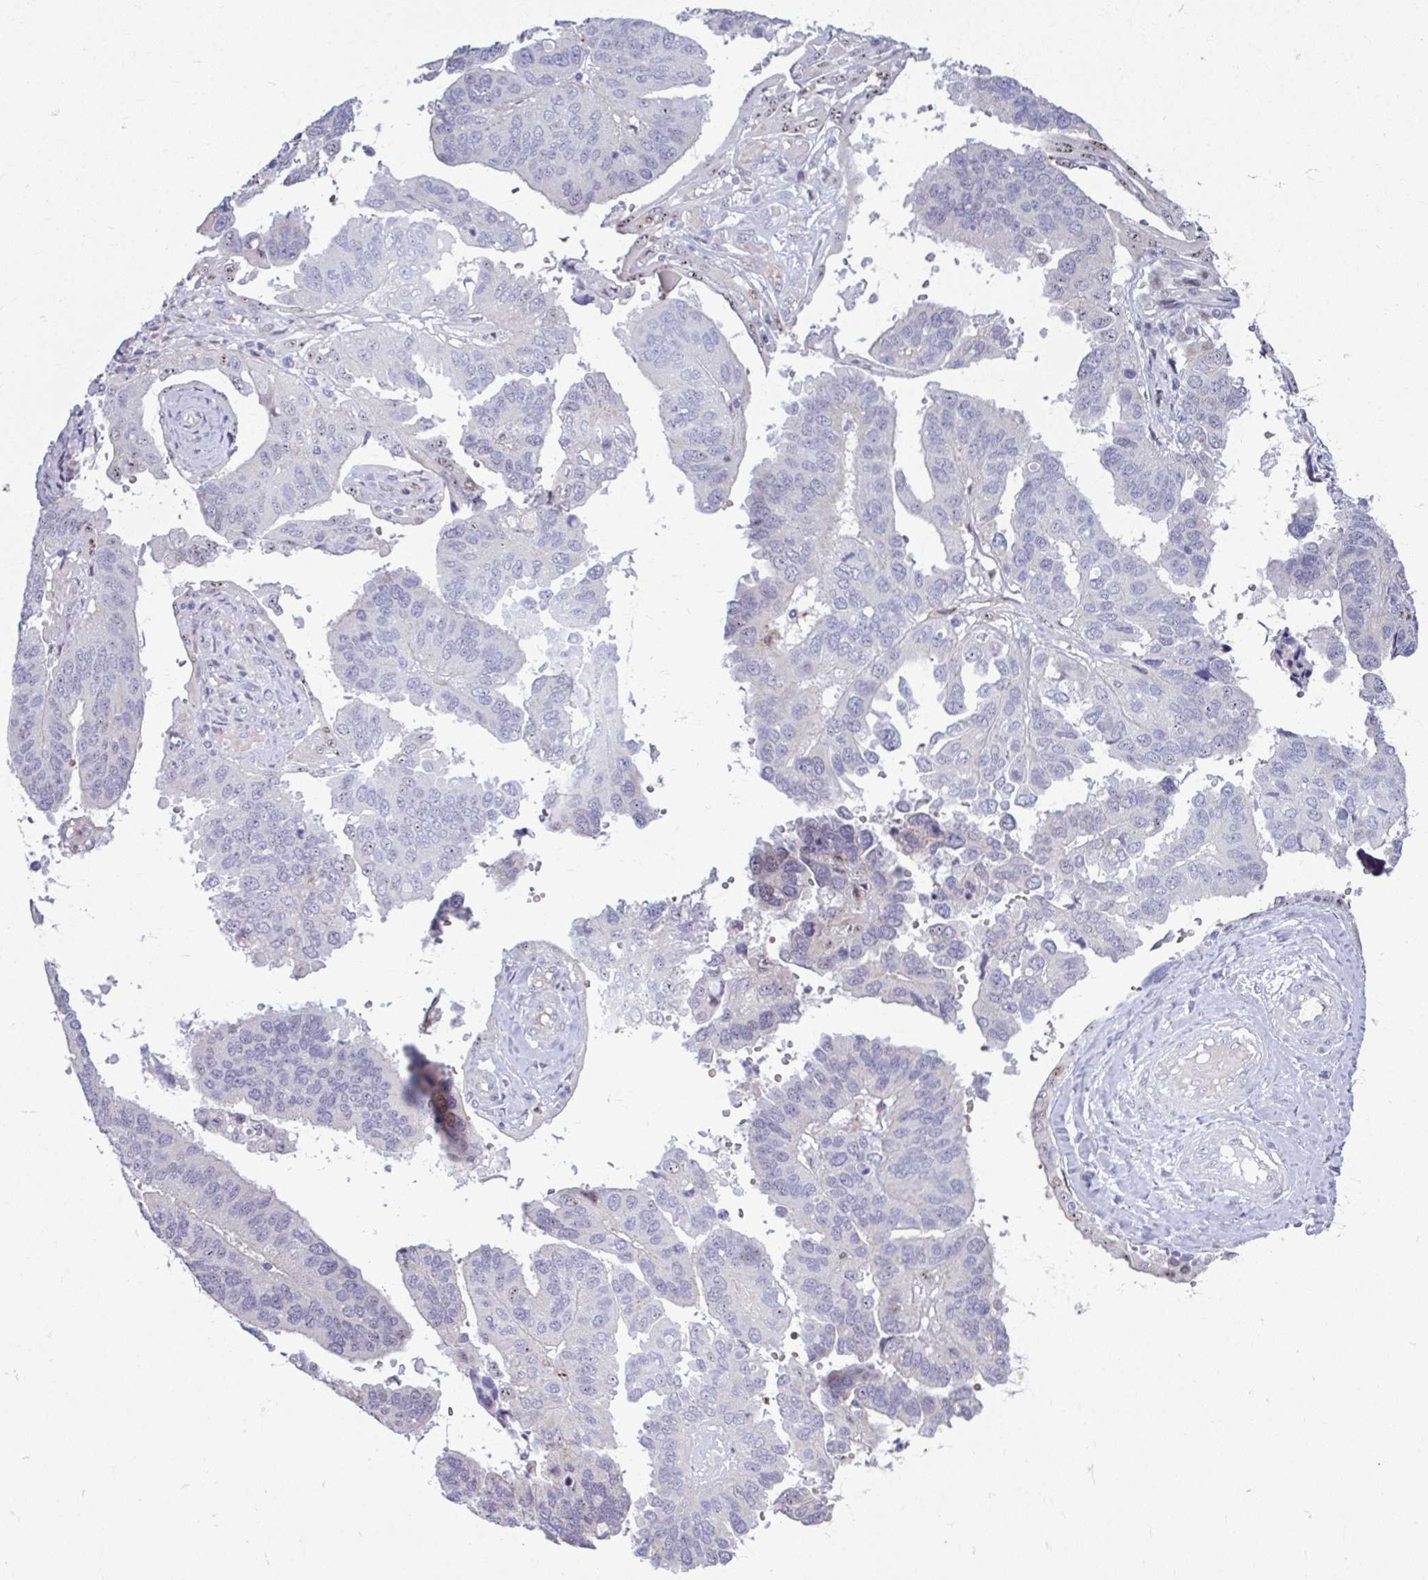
{"staining": {"intensity": "negative", "quantity": "none", "location": "none"}, "tissue": "ovarian cancer", "cell_type": "Tumor cells", "image_type": "cancer", "snomed": [{"axis": "morphology", "description": "Cystadenocarcinoma, serous, NOS"}, {"axis": "topography", "description": "Ovary"}], "caption": "DAB immunohistochemical staining of human ovarian cancer (serous cystadenocarcinoma) displays no significant positivity in tumor cells.", "gene": "ODF1", "patient": {"sex": "female", "age": 79}}